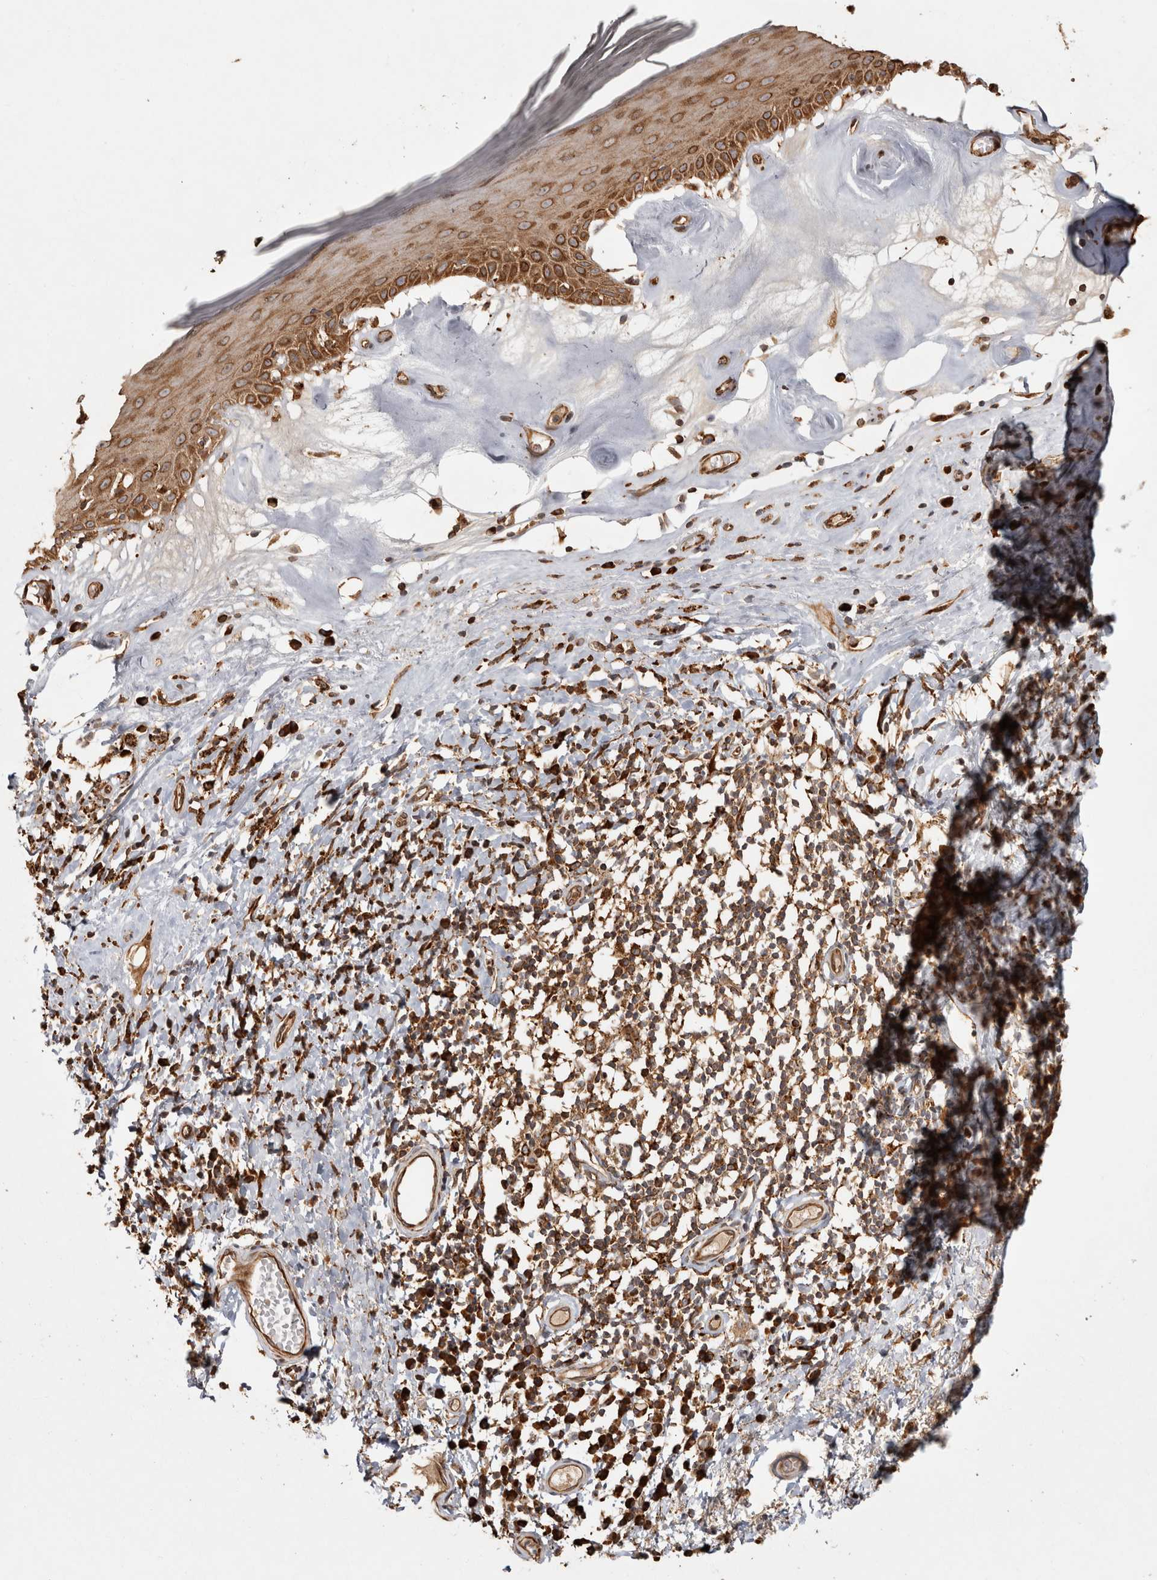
{"staining": {"intensity": "moderate", "quantity": ">75%", "location": "cytoplasmic/membranous"}, "tissue": "skin", "cell_type": "Epidermal cells", "image_type": "normal", "snomed": [{"axis": "morphology", "description": "Normal tissue, NOS"}, {"axis": "morphology", "description": "Inflammation, NOS"}, {"axis": "topography", "description": "Vulva"}], "caption": "This photomicrograph exhibits normal skin stained with immunohistochemistry to label a protein in brown. The cytoplasmic/membranous of epidermal cells show moderate positivity for the protein. Nuclei are counter-stained blue.", "gene": "CAMSAP2", "patient": {"sex": "female", "age": 84}}